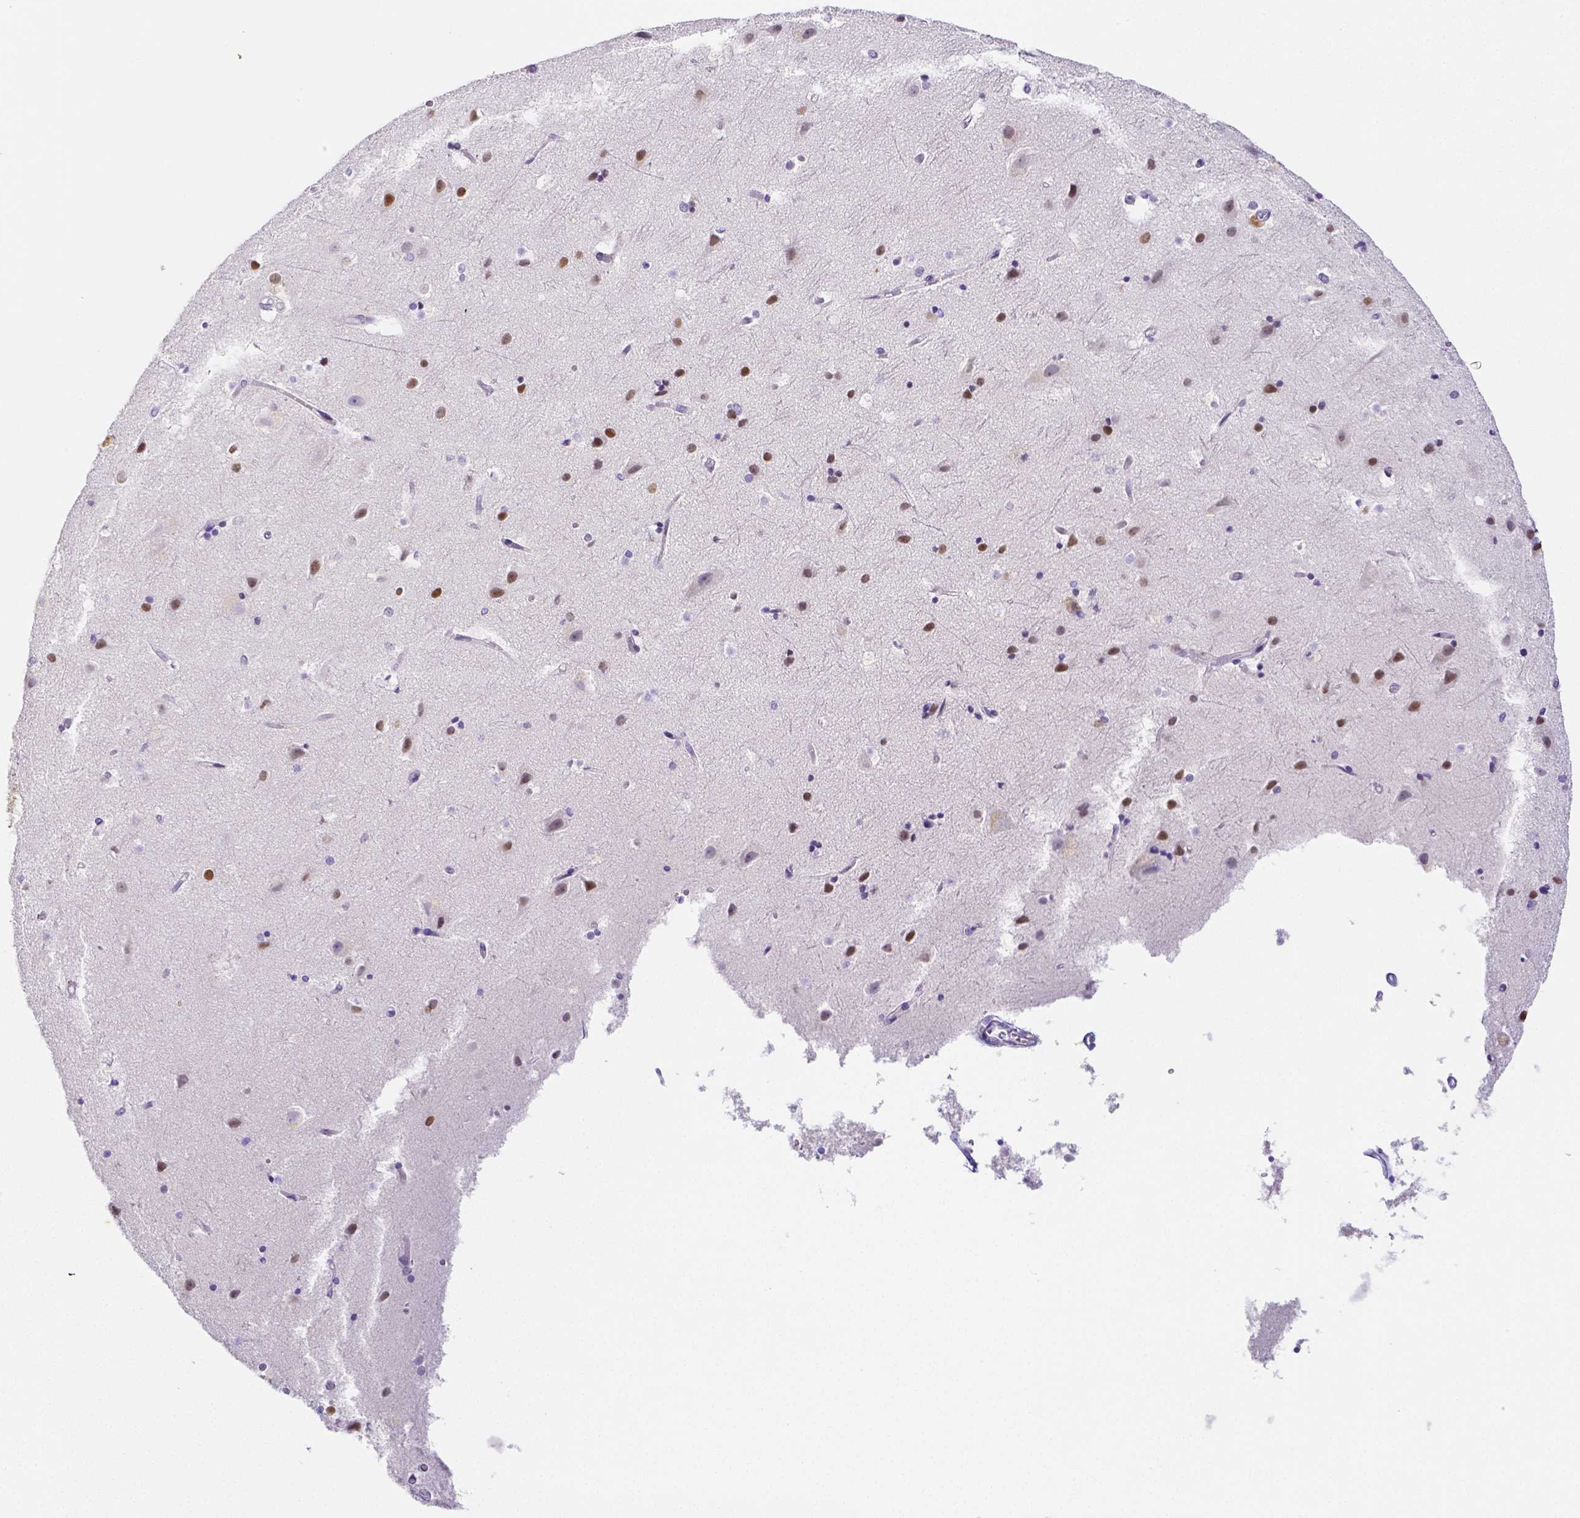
{"staining": {"intensity": "negative", "quantity": "none", "location": "none"}, "tissue": "cerebral cortex", "cell_type": "Endothelial cells", "image_type": "normal", "snomed": [{"axis": "morphology", "description": "Normal tissue, NOS"}, {"axis": "topography", "description": "Cerebral cortex"}], "caption": "A histopathology image of cerebral cortex stained for a protein displays no brown staining in endothelial cells.", "gene": "ARHGAP36", "patient": {"sex": "female", "age": 52}}